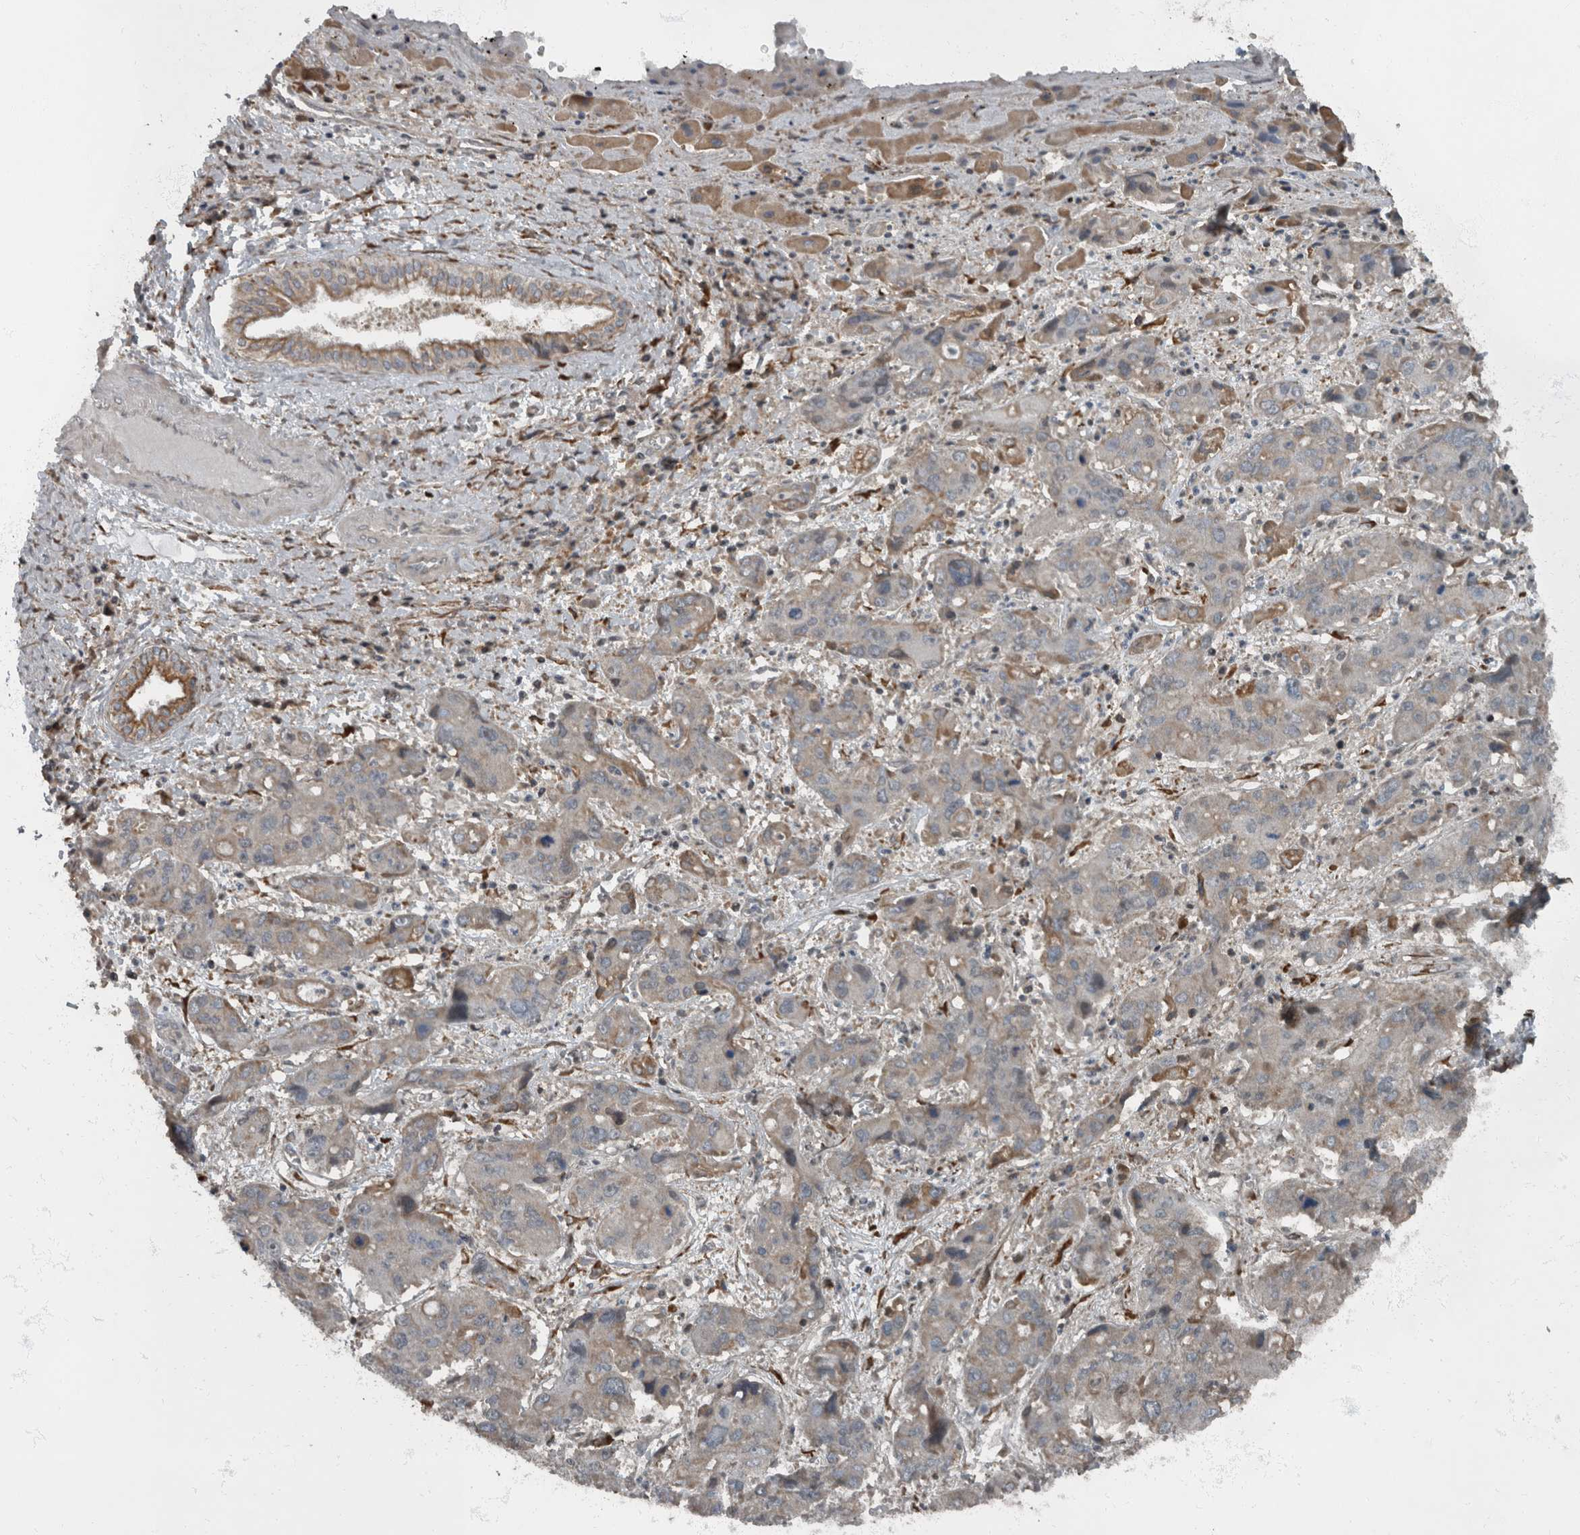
{"staining": {"intensity": "weak", "quantity": "<25%", "location": "cytoplasmic/membranous"}, "tissue": "liver cancer", "cell_type": "Tumor cells", "image_type": "cancer", "snomed": [{"axis": "morphology", "description": "Cholangiocarcinoma"}, {"axis": "topography", "description": "Liver"}], "caption": "Immunohistochemical staining of liver cholangiocarcinoma shows no significant expression in tumor cells. The staining is performed using DAB brown chromogen with nuclei counter-stained in using hematoxylin.", "gene": "RABGGTB", "patient": {"sex": "male", "age": 67}}